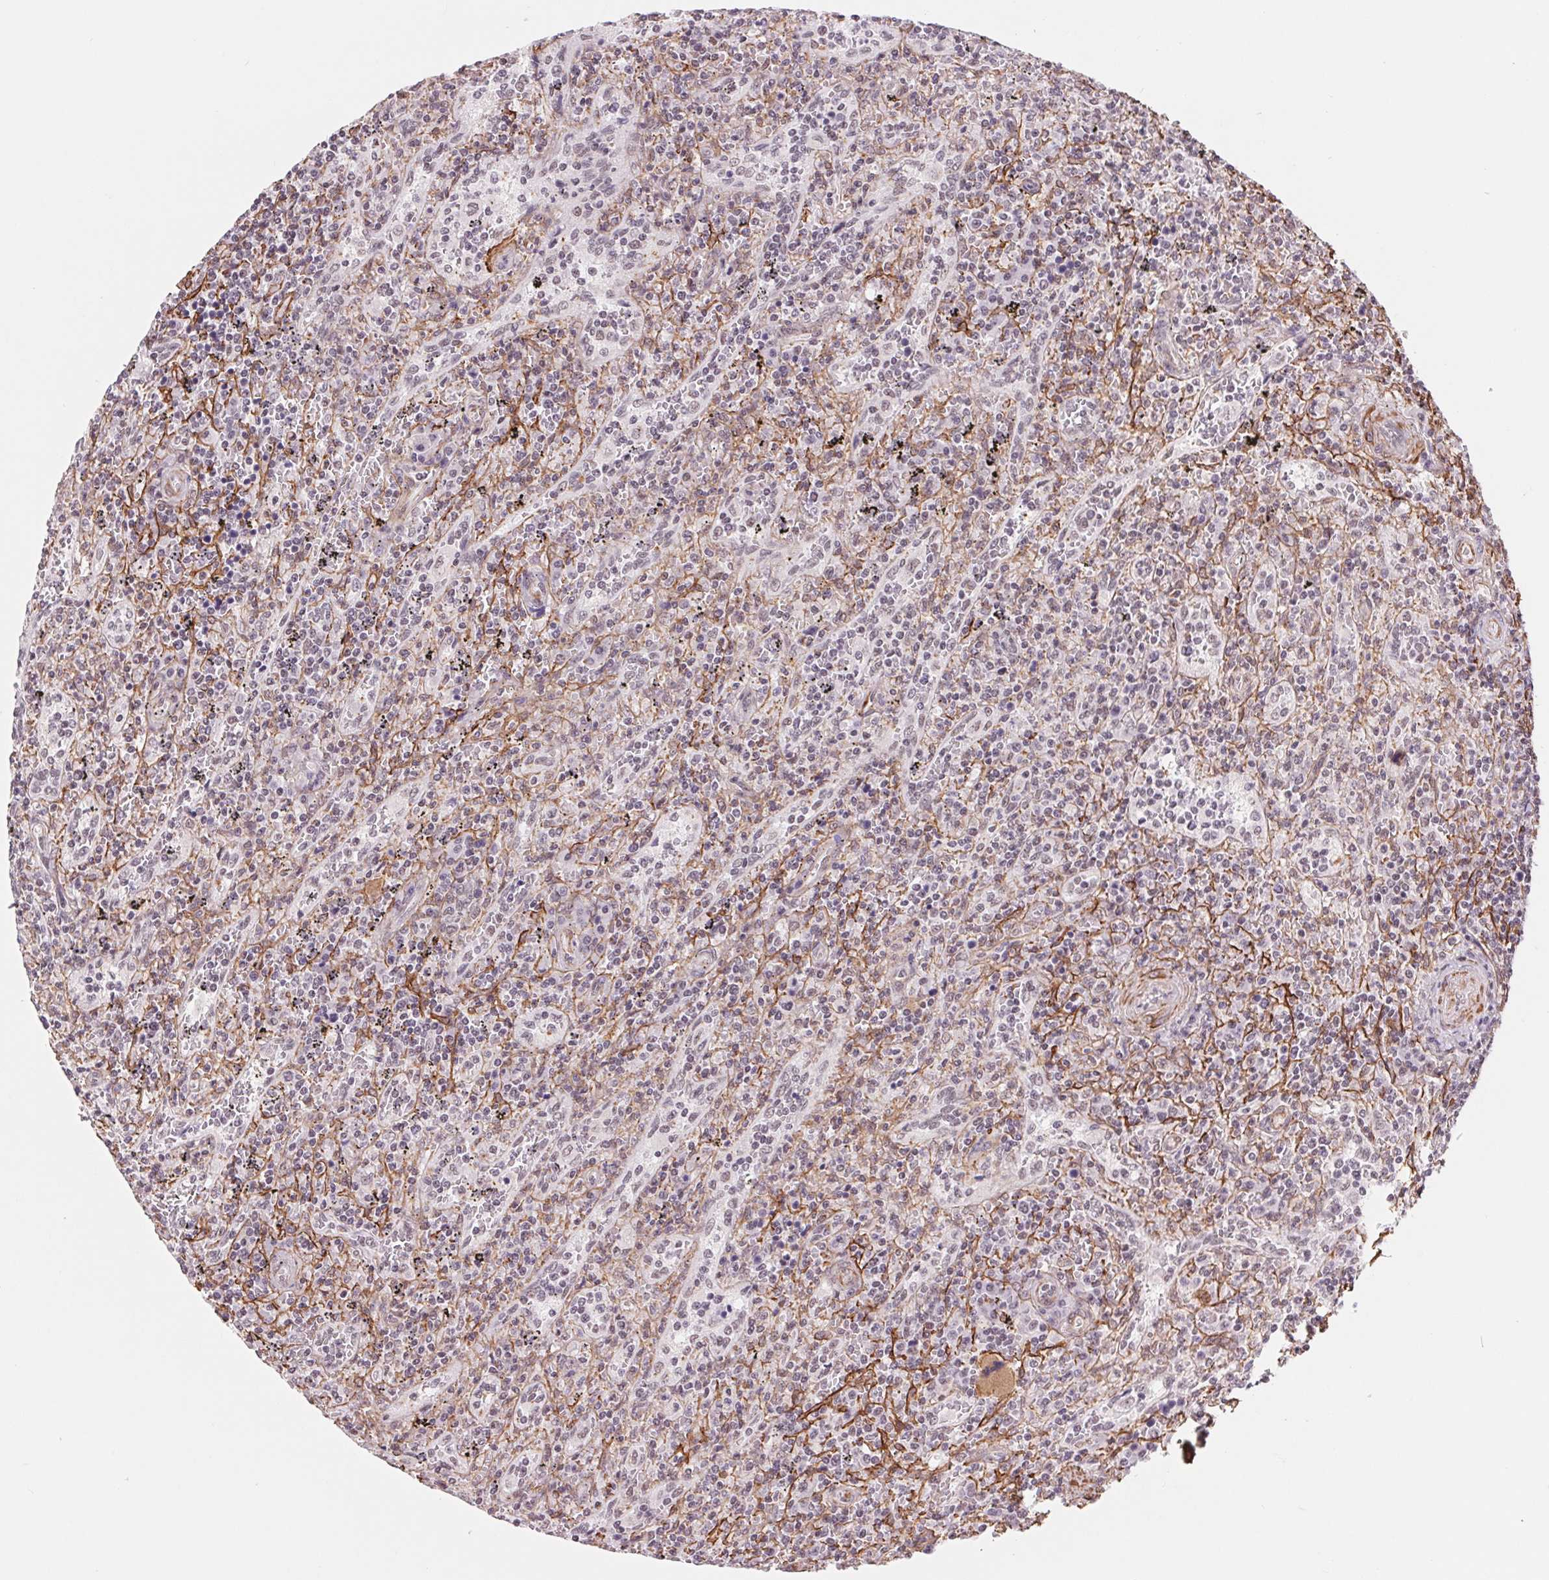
{"staining": {"intensity": "negative", "quantity": "none", "location": "none"}, "tissue": "lymphoma", "cell_type": "Tumor cells", "image_type": "cancer", "snomed": [{"axis": "morphology", "description": "Malignant lymphoma, non-Hodgkin's type, Low grade"}, {"axis": "topography", "description": "Spleen"}], "caption": "Tumor cells are negative for protein expression in human low-grade malignant lymphoma, non-Hodgkin's type. The staining was performed using DAB to visualize the protein expression in brown, while the nuclei were stained in blue with hematoxylin (Magnification: 20x).", "gene": "BCAT1", "patient": {"sex": "male", "age": 62}}